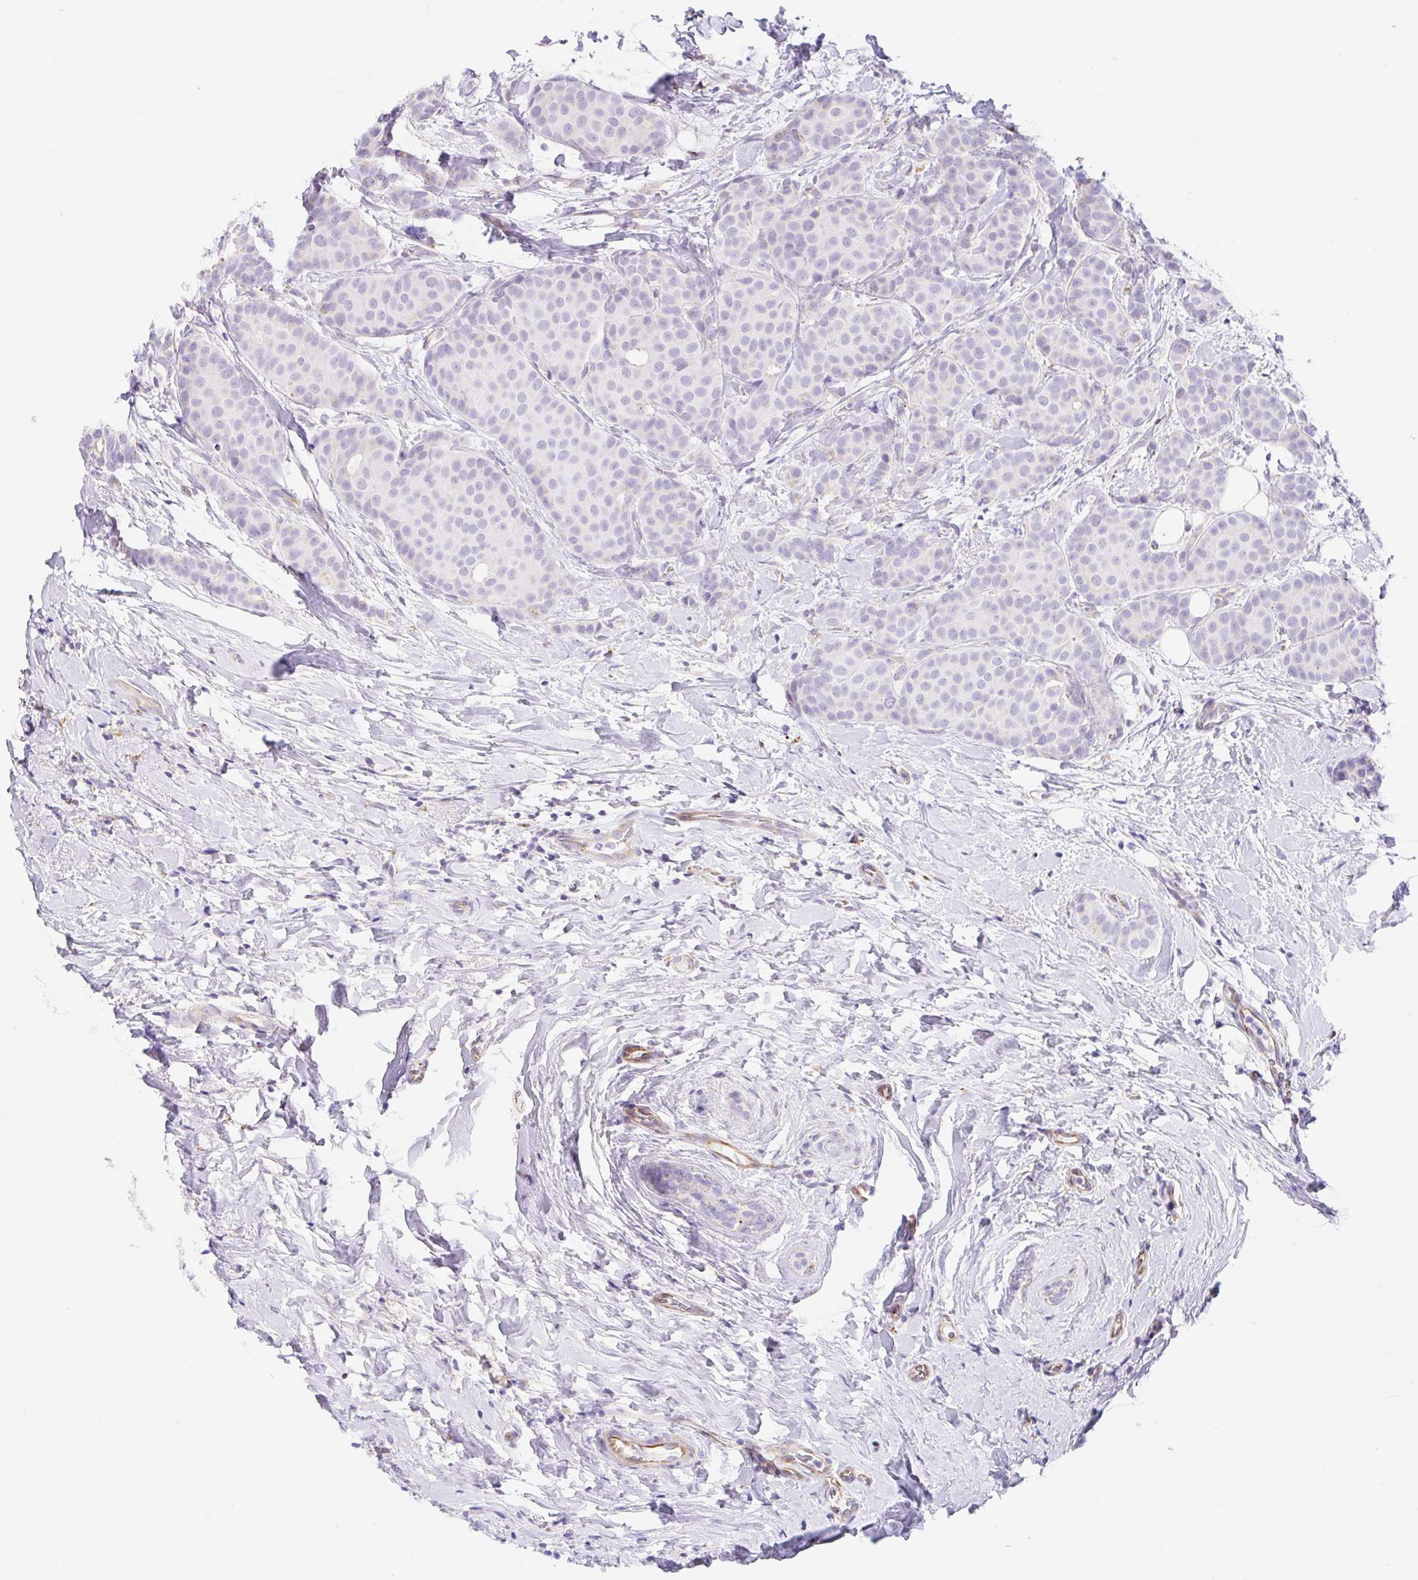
{"staining": {"intensity": "negative", "quantity": "none", "location": "none"}, "tissue": "breast cancer", "cell_type": "Tumor cells", "image_type": "cancer", "snomed": [{"axis": "morphology", "description": "Duct carcinoma"}, {"axis": "topography", "description": "Breast"}], "caption": "Tumor cells are negative for protein expression in human breast cancer.", "gene": "DKK4", "patient": {"sex": "female", "age": 70}}